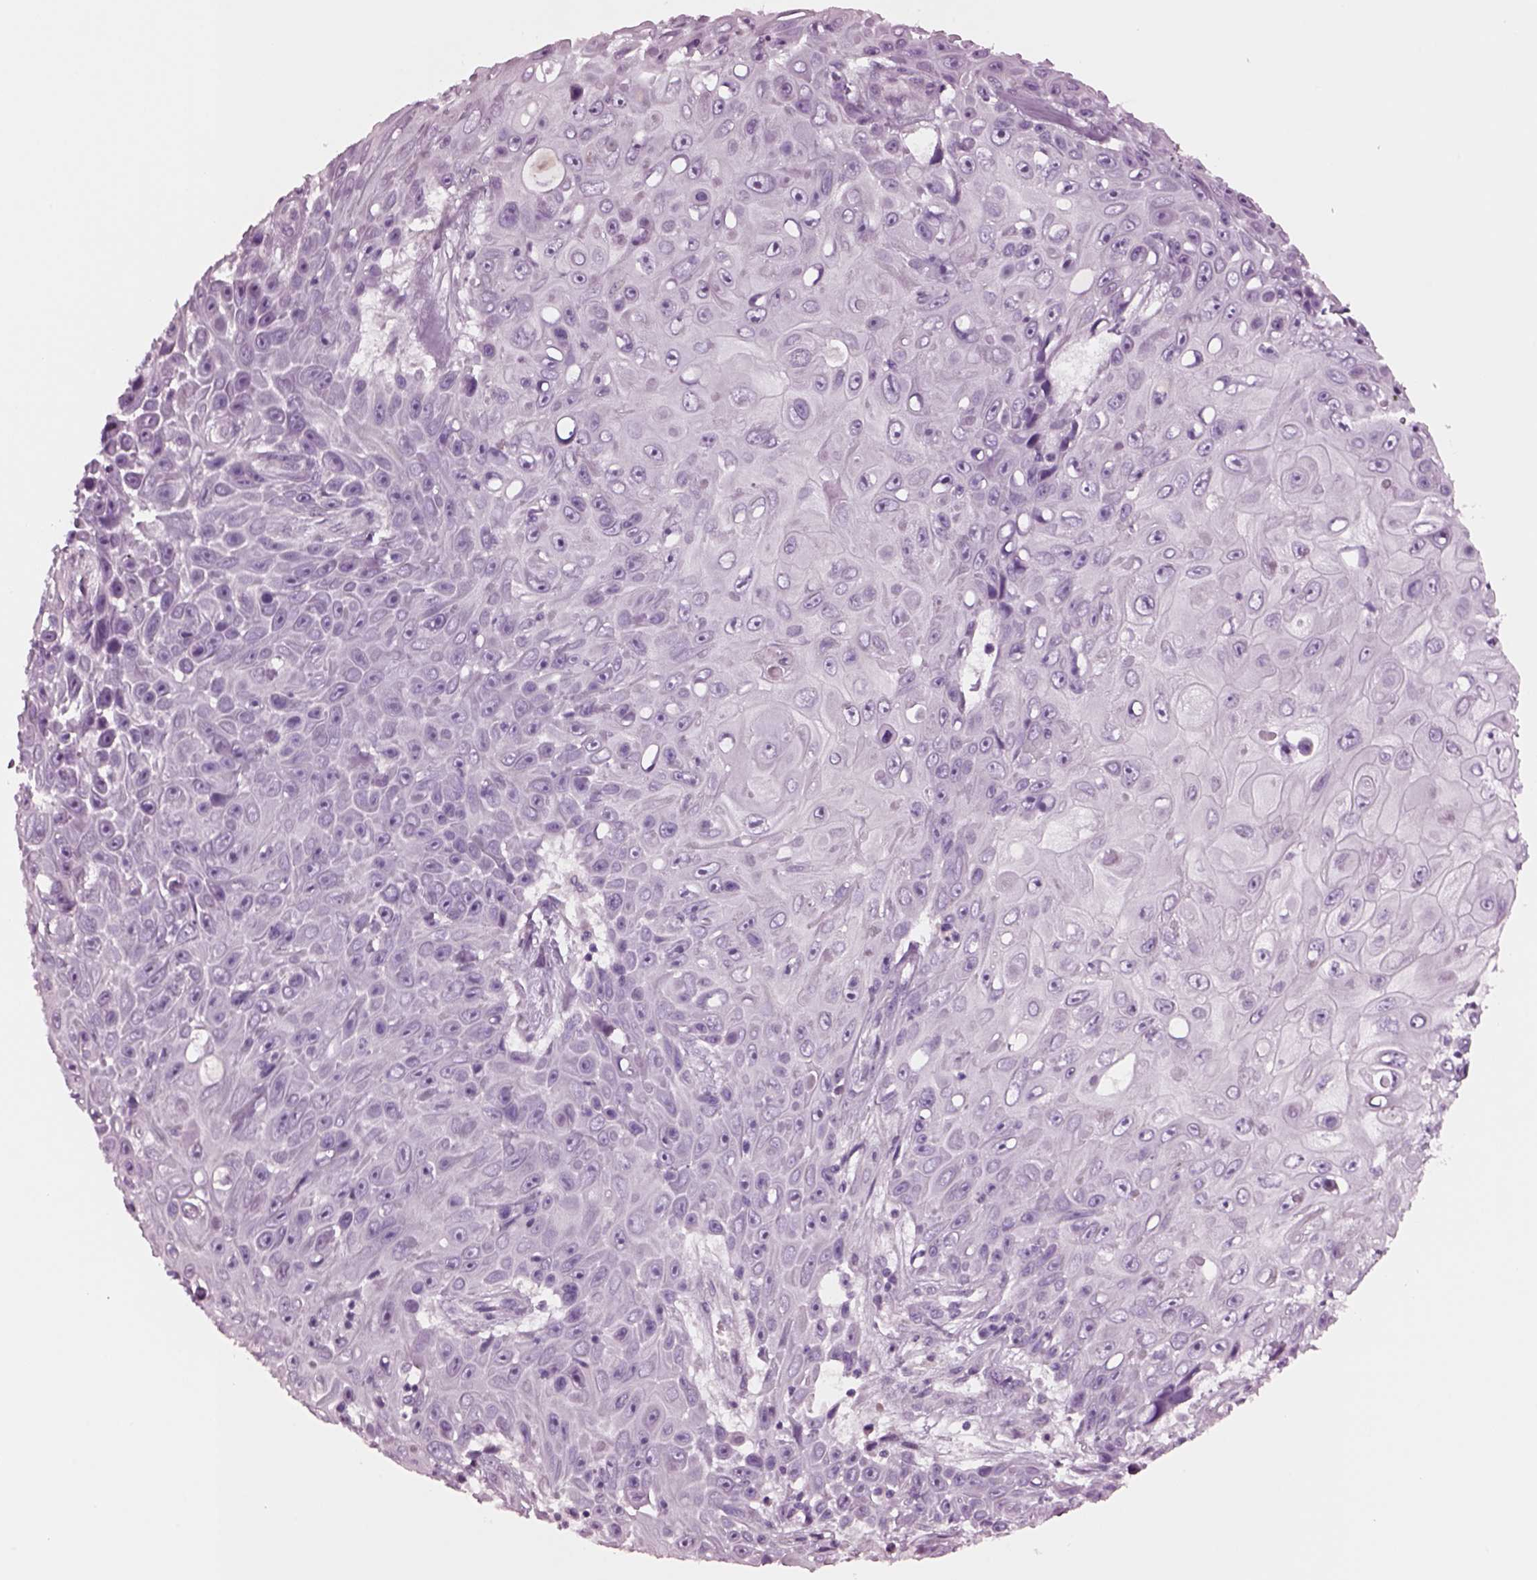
{"staining": {"intensity": "negative", "quantity": "none", "location": "none"}, "tissue": "skin cancer", "cell_type": "Tumor cells", "image_type": "cancer", "snomed": [{"axis": "morphology", "description": "Squamous cell carcinoma, NOS"}, {"axis": "topography", "description": "Skin"}], "caption": "Human skin cancer stained for a protein using immunohistochemistry displays no expression in tumor cells.", "gene": "NMRK2", "patient": {"sex": "male", "age": 82}}